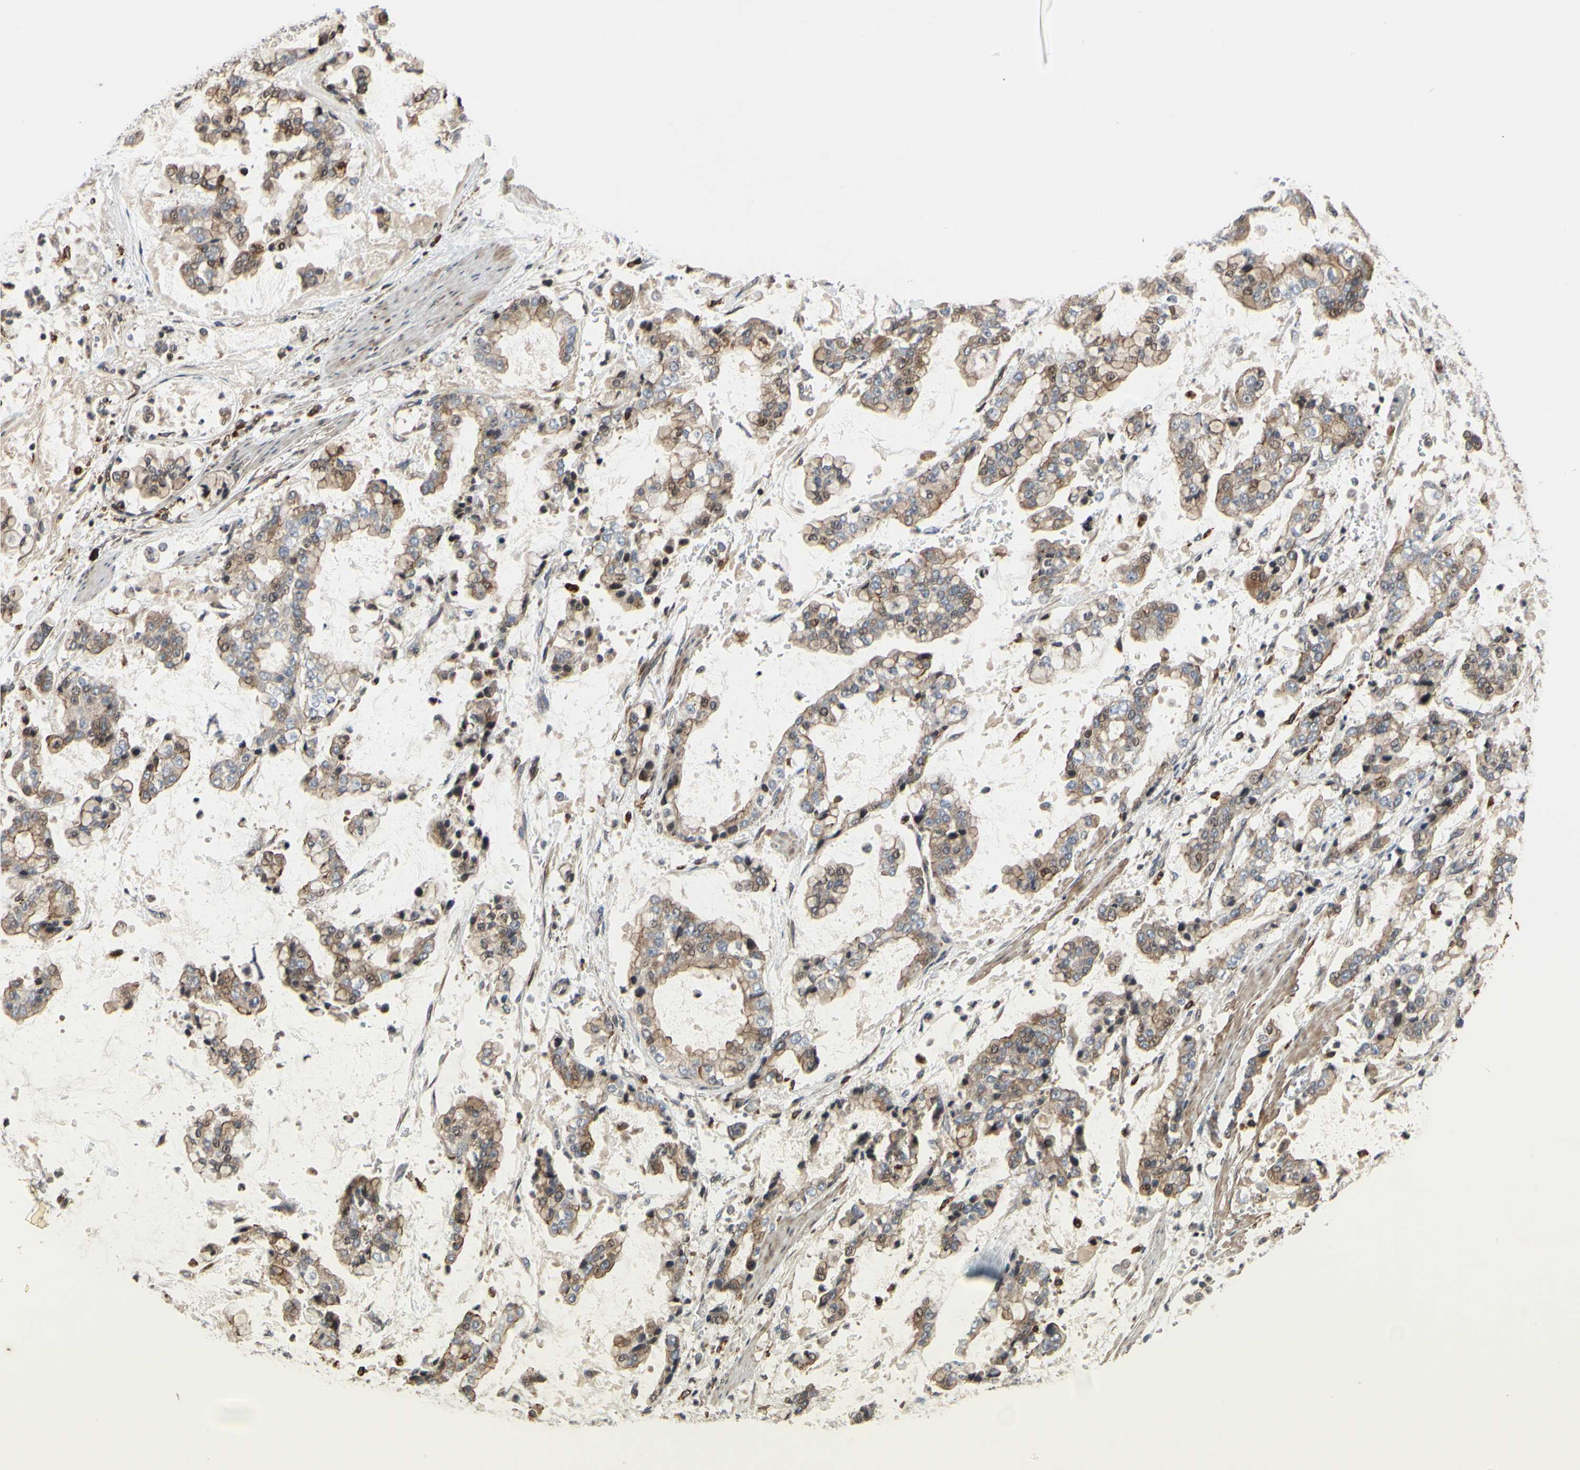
{"staining": {"intensity": "weak", "quantity": "25%-75%", "location": "cytoplasmic/membranous"}, "tissue": "stomach cancer", "cell_type": "Tumor cells", "image_type": "cancer", "snomed": [{"axis": "morphology", "description": "Normal tissue, NOS"}, {"axis": "morphology", "description": "Adenocarcinoma, NOS"}, {"axis": "topography", "description": "Stomach, upper"}, {"axis": "topography", "description": "Stomach"}], "caption": "IHC image of neoplastic tissue: stomach cancer stained using IHC demonstrates low levels of weak protein expression localized specifically in the cytoplasmic/membranous of tumor cells, appearing as a cytoplasmic/membranous brown color.", "gene": "PLXNA2", "patient": {"sex": "male", "age": 76}}